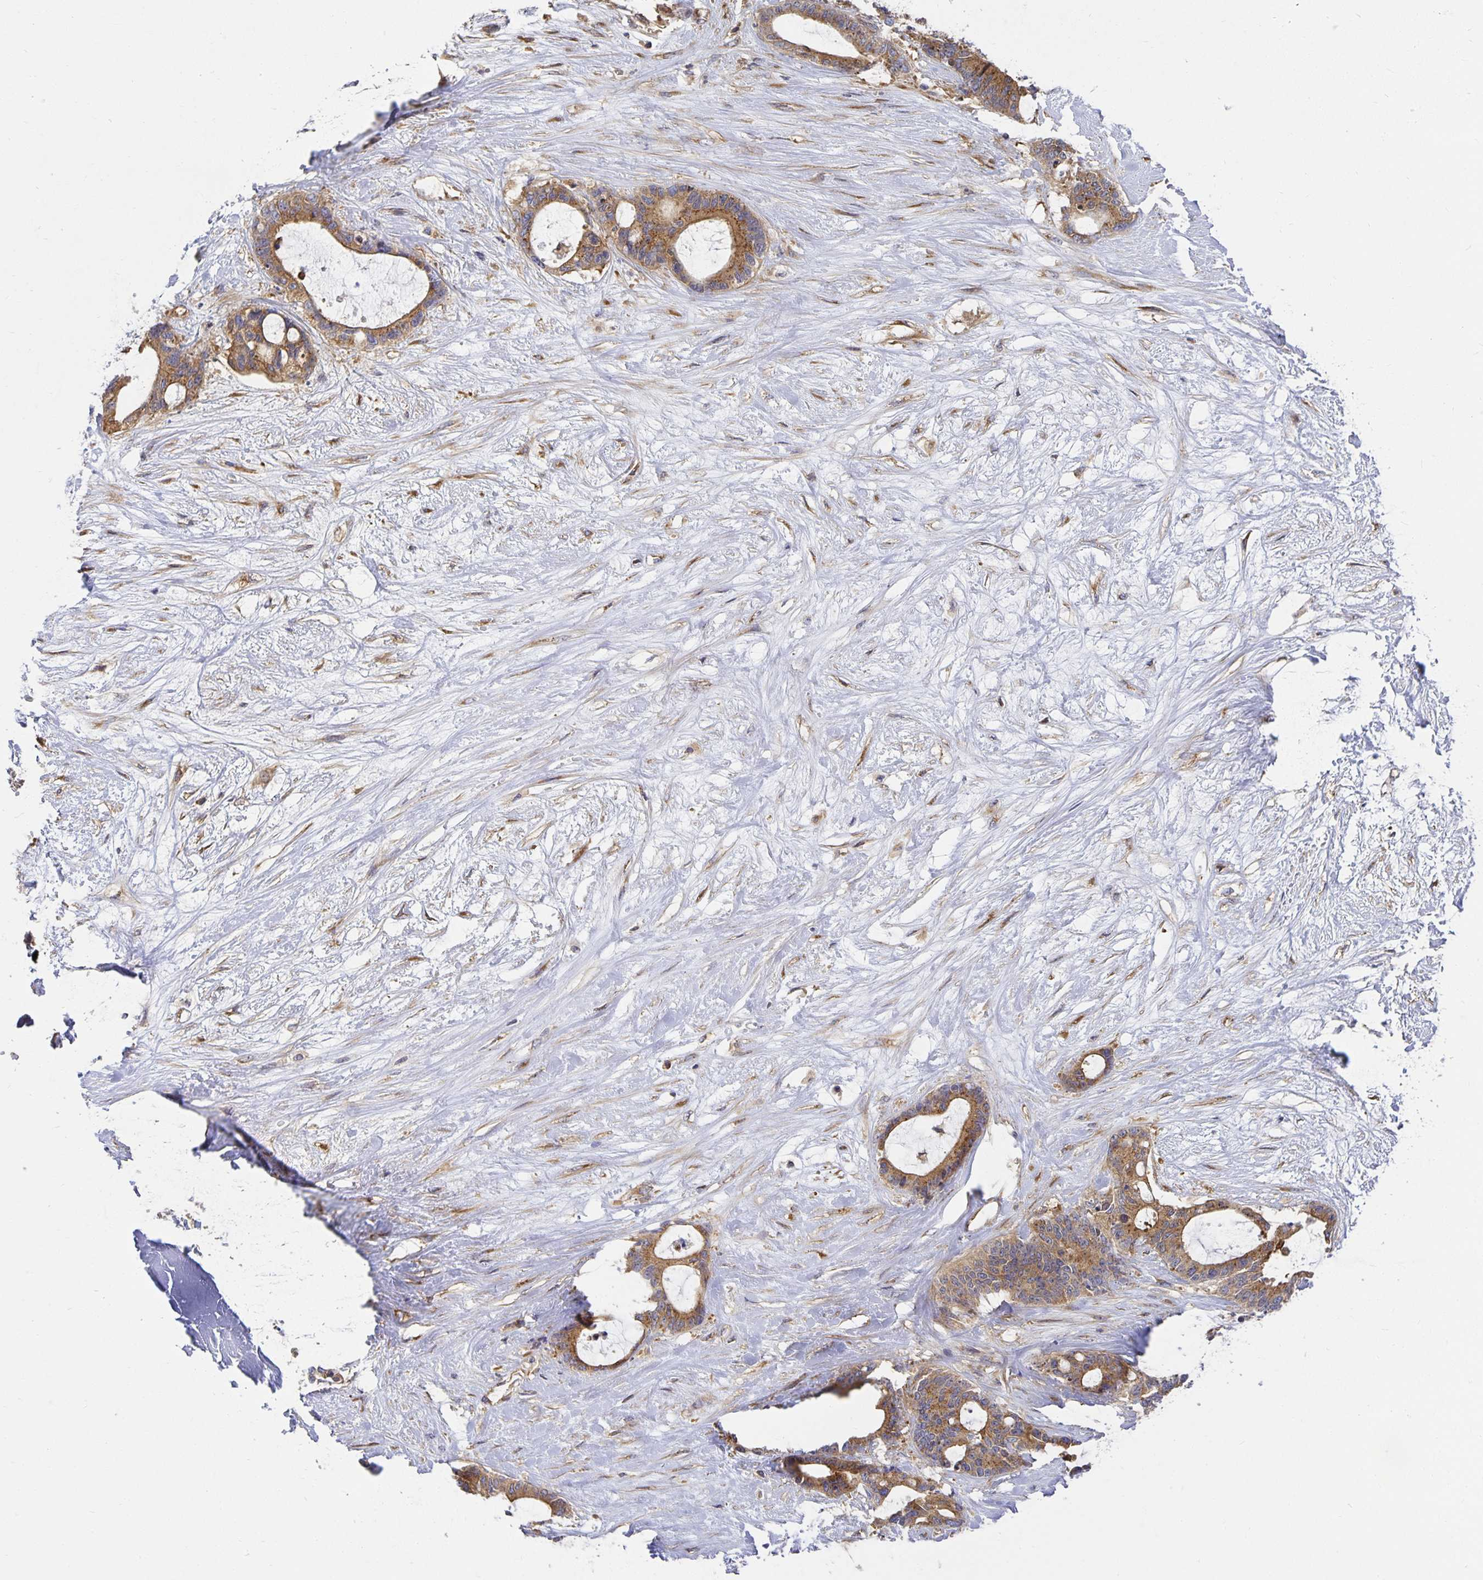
{"staining": {"intensity": "moderate", "quantity": ">75%", "location": "cytoplasmic/membranous"}, "tissue": "liver cancer", "cell_type": "Tumor cells", "image_type": "cancer", "snomed": [{"axis": "morphology", "description": "Normal tissue, NOS"}, {"axis": "morphology", "description": "Cholangiocarcinoma"}, {"axis": "topography", "description": "Liver"}, {"axis": "topography", "description": "Peripheral nerve tissue"}], "caption": "Protein expression analysis of liver cancer (cholangiocarcinoma) shows moderate cytoplasmic/membranous positivity in about >75% of tumor cells.", "gene": "USO1", "patient": {"sex": "female", "age": 73}}